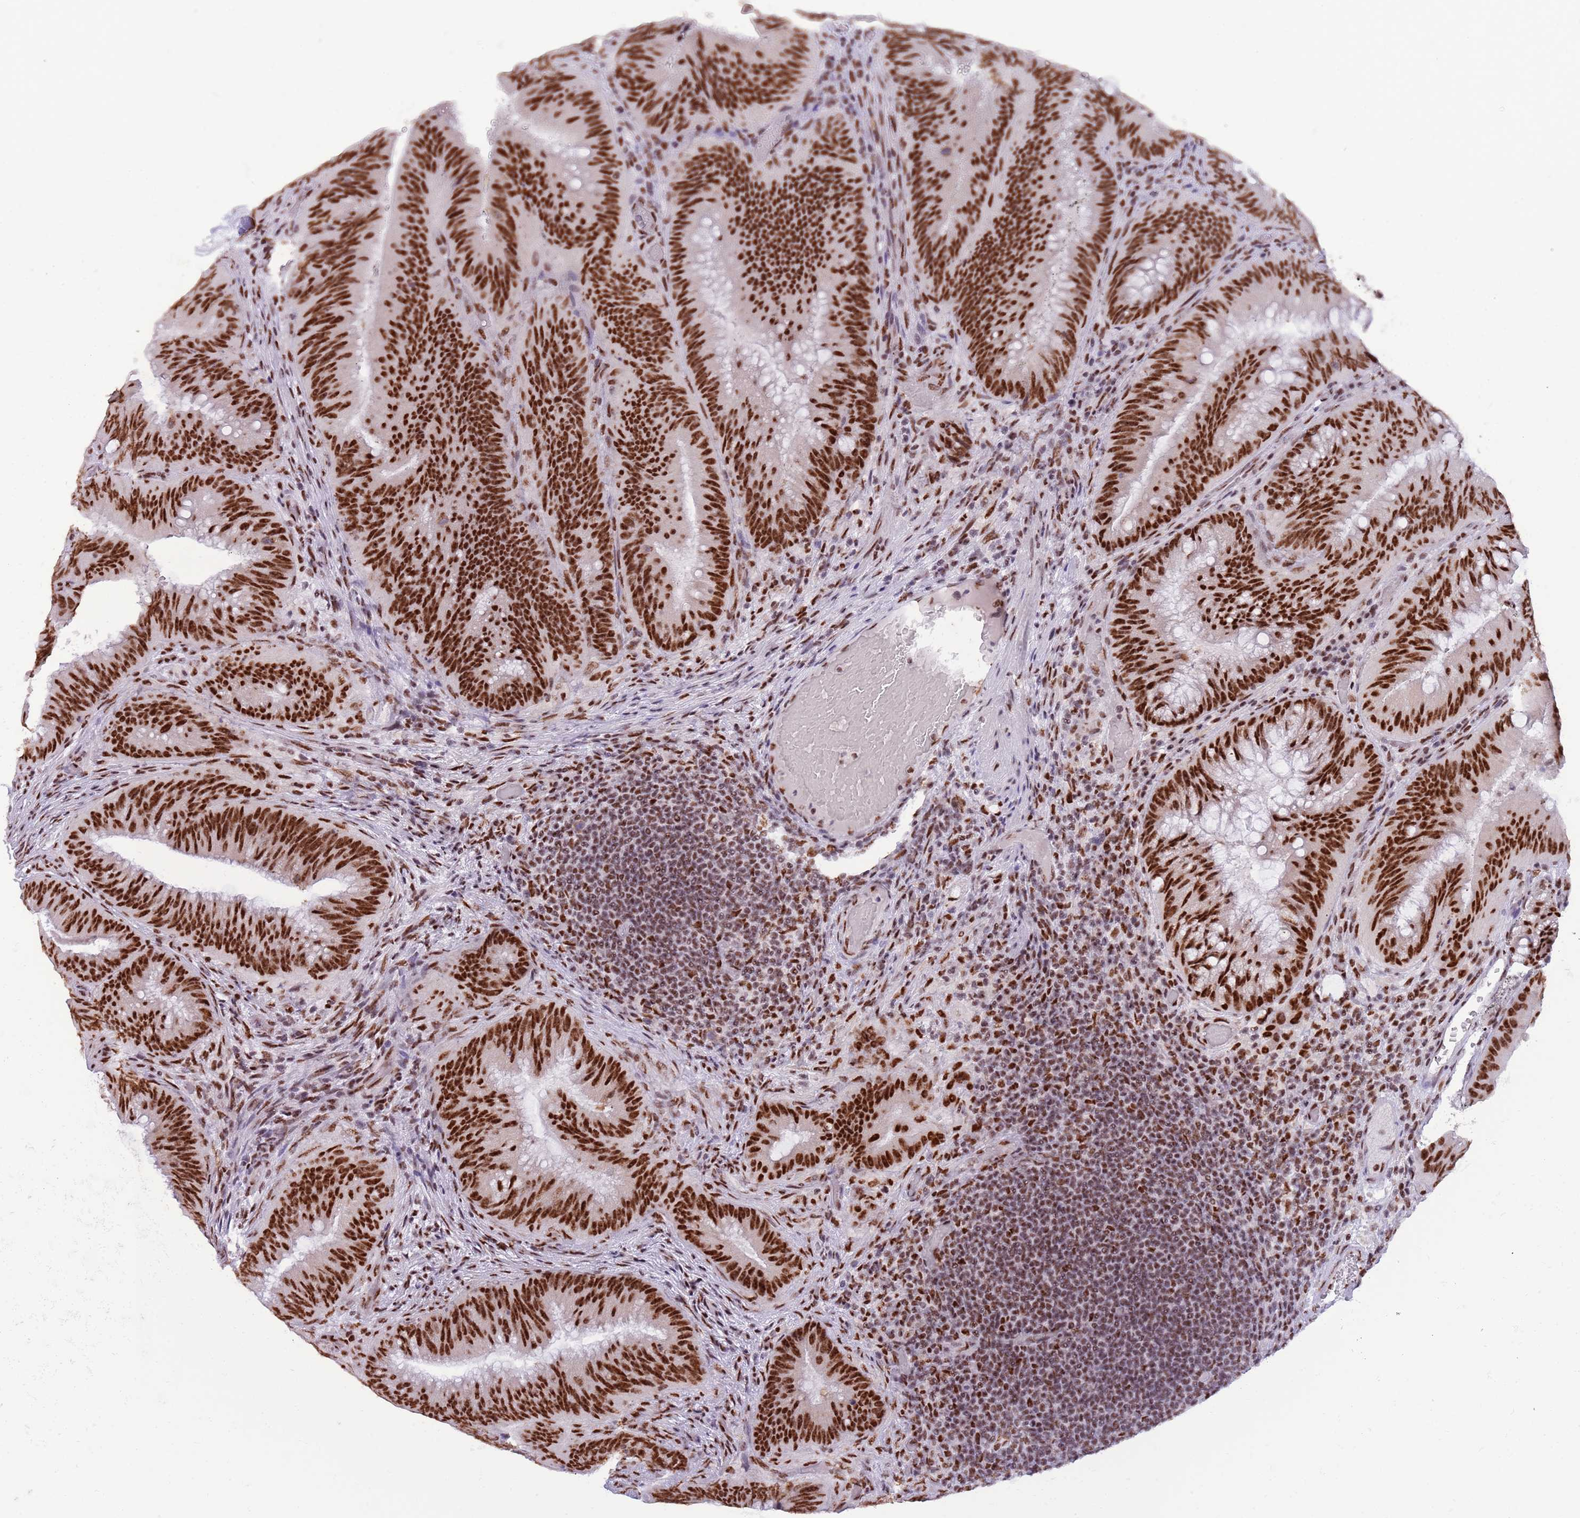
{"staining": {"intensity": "strong", "quantity": ">75%", "location": "nuclear"}, "tissue": "colorectal cancer", "cell_type": "Tumor cells", "image_type": "cancer", "snomed": [{"axis": "morphology", "description": "Adenocarcinoma, NOS"}, {"axis": "topography", "description": "Colon"}], "caption": "Immunohistochemistry (DAB (3,3'-diaminobenzidine)) staining of human colorectal cancer displays strong nuclear protein positivity in about >75% of tumor cells.", "gene": "SF3A2", "patient": {"sex": "female", "age": 43}}